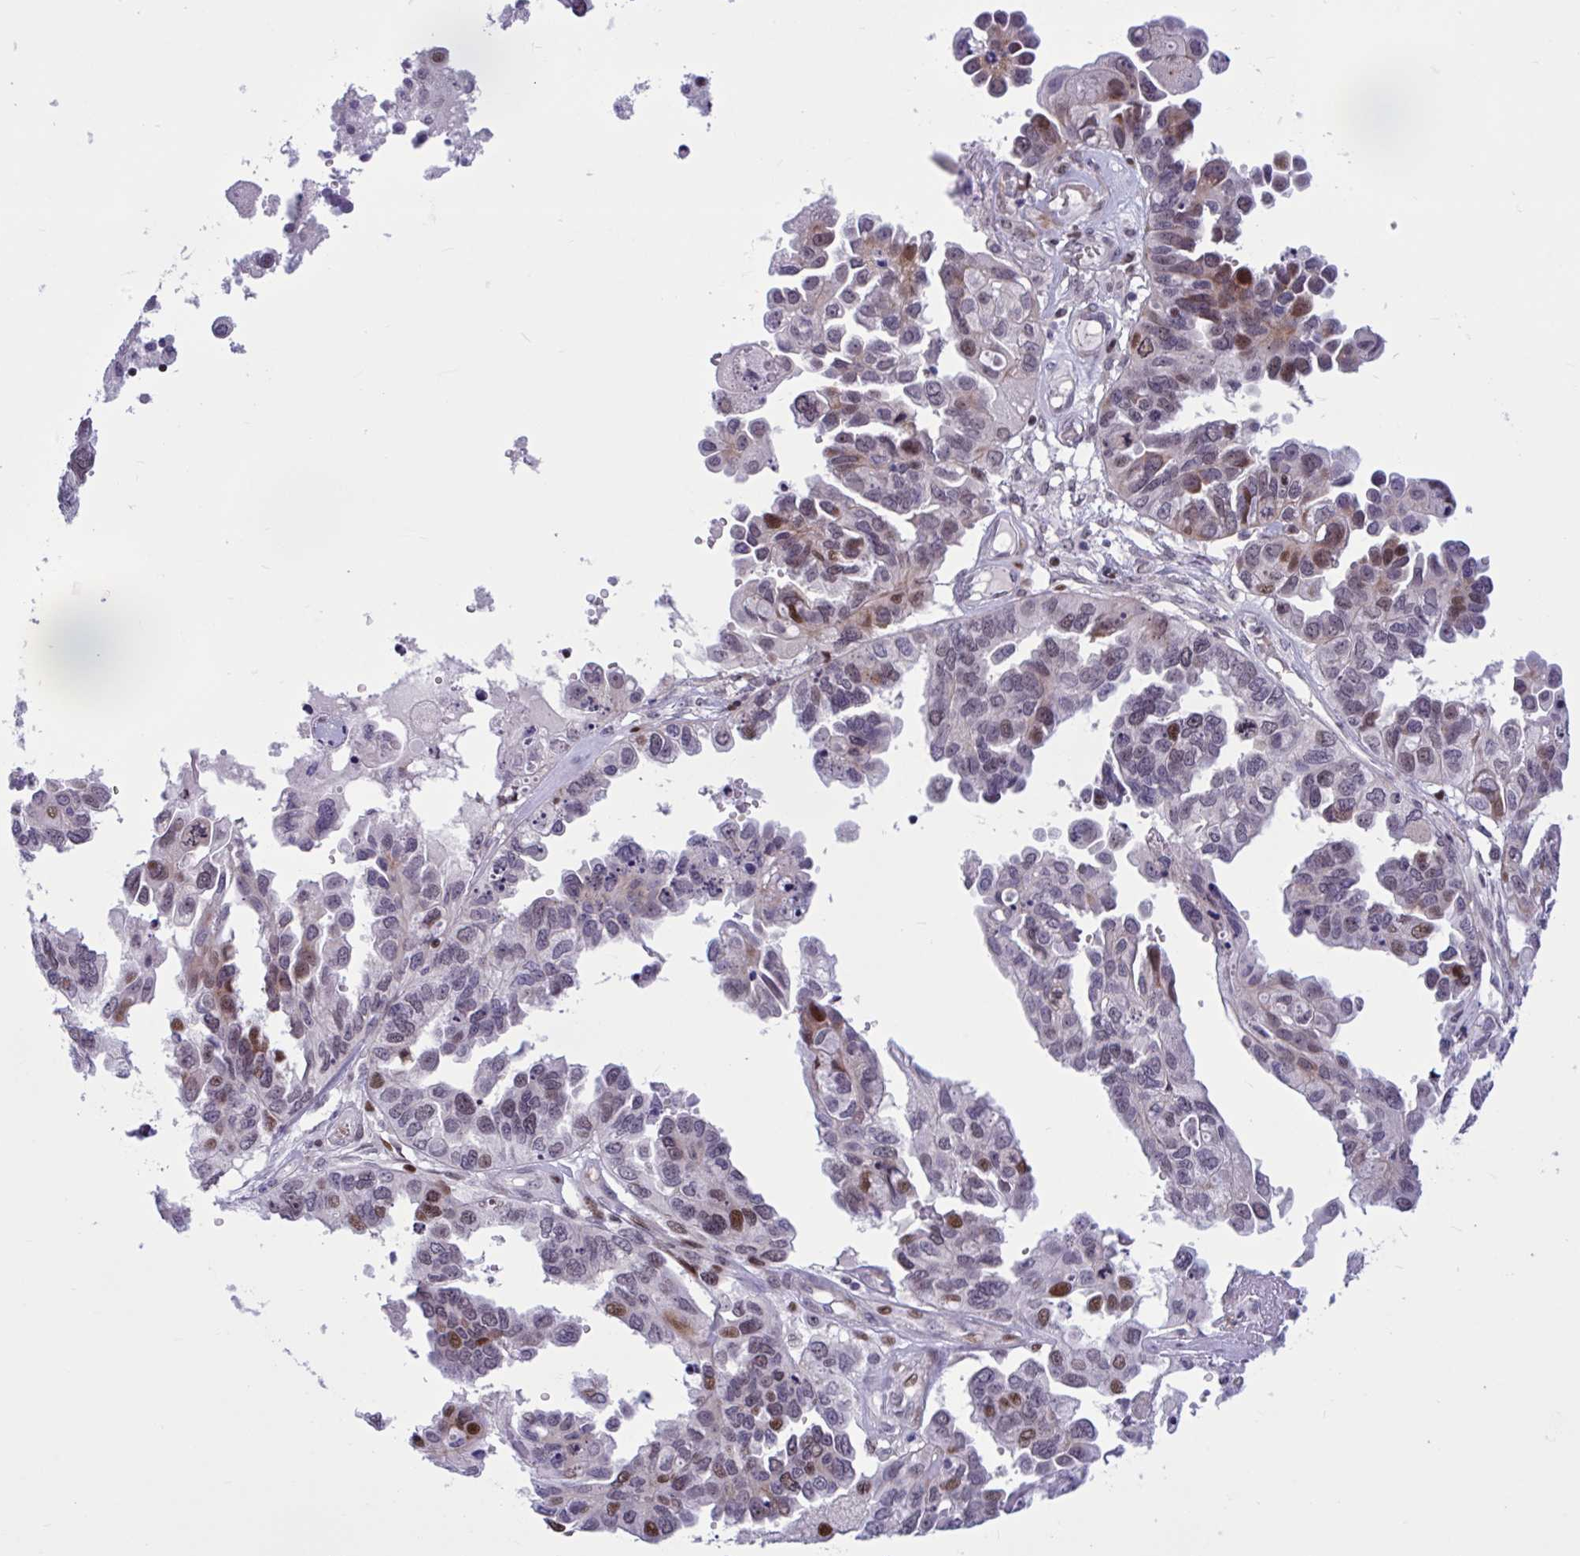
{"staining": {"intensity": "moderate", "quantity": "25%-75%", "location": "nuclear"}, "tissue": "ovarian cancer", "cell_type": "Tumor cells", "image_type": "cancer", "snomed": [{"axis": "morphology", "description": "Cystadenocarcinoma, serous, NOS"}, {"axis": "topography", "description": "Ovary"}], "caption": "Ovarian cancer stained with IHC shows moderate nuclear staining in about 25%-75% of tumor cells.", "gene": "RBL1", "patient": {"sex": "female", "age": 53}}